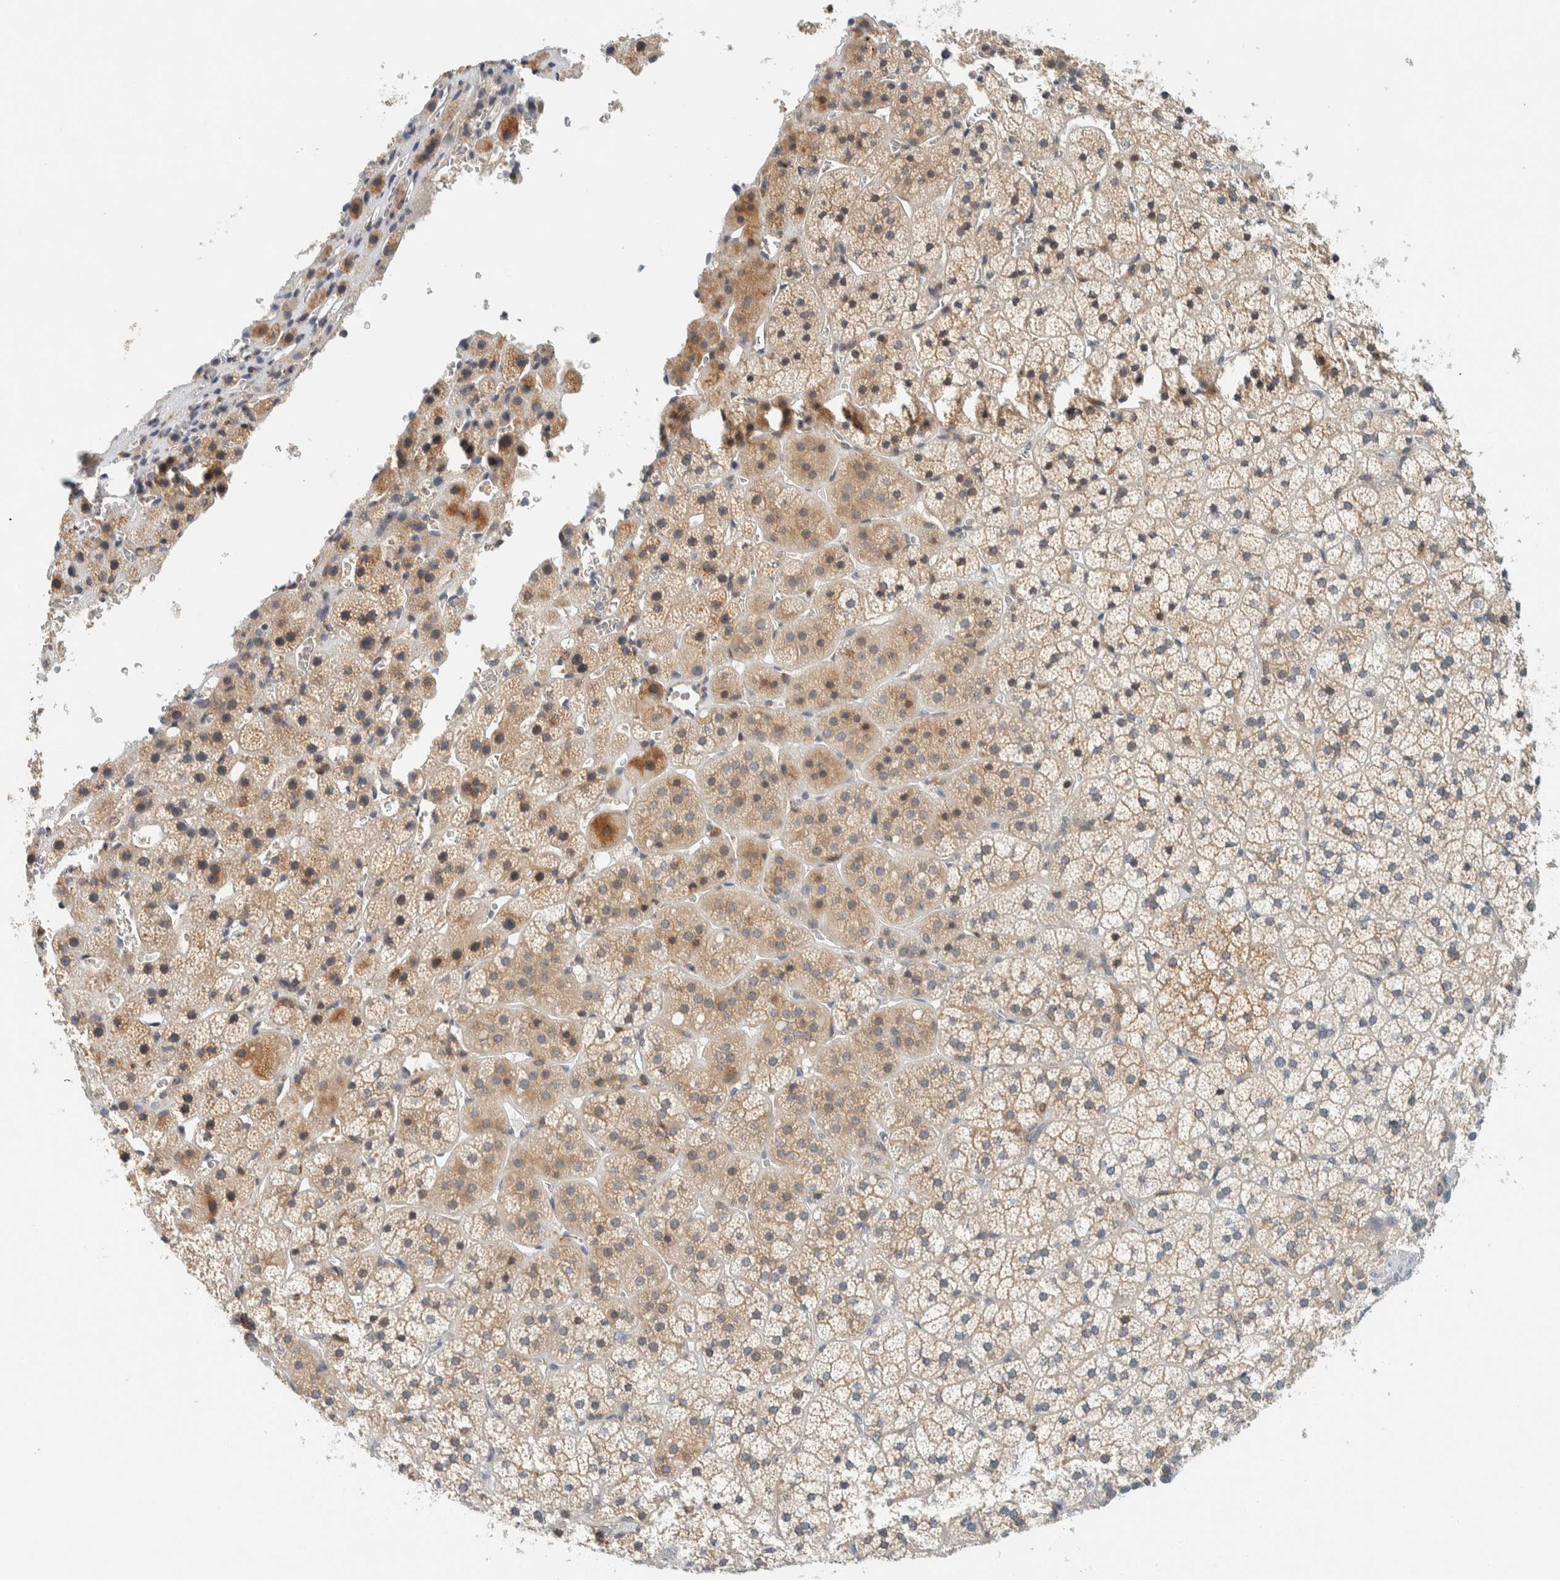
{"staining": {"intensity": "moderate", "quantity": "<25%", "location": "cytoplasmic/membranous"}, "tissue": "adrenal gland", "cell_type": "Glandular cells", "image_type": "normal", "snomed": [{"axis": "morphology", "description": "Normal tissue, NOS"}, {"axis": "topography", "description": "Adrenal gland"}], "caption": "Approximately <25% of glandular cells in normal adrenal gland show moderate cytoplasmic/membranous protein positivity as visualized by brown immunohistochemical staining.", "gene": "SUMF2", "patient": {"sex": "female", "age": 44}}